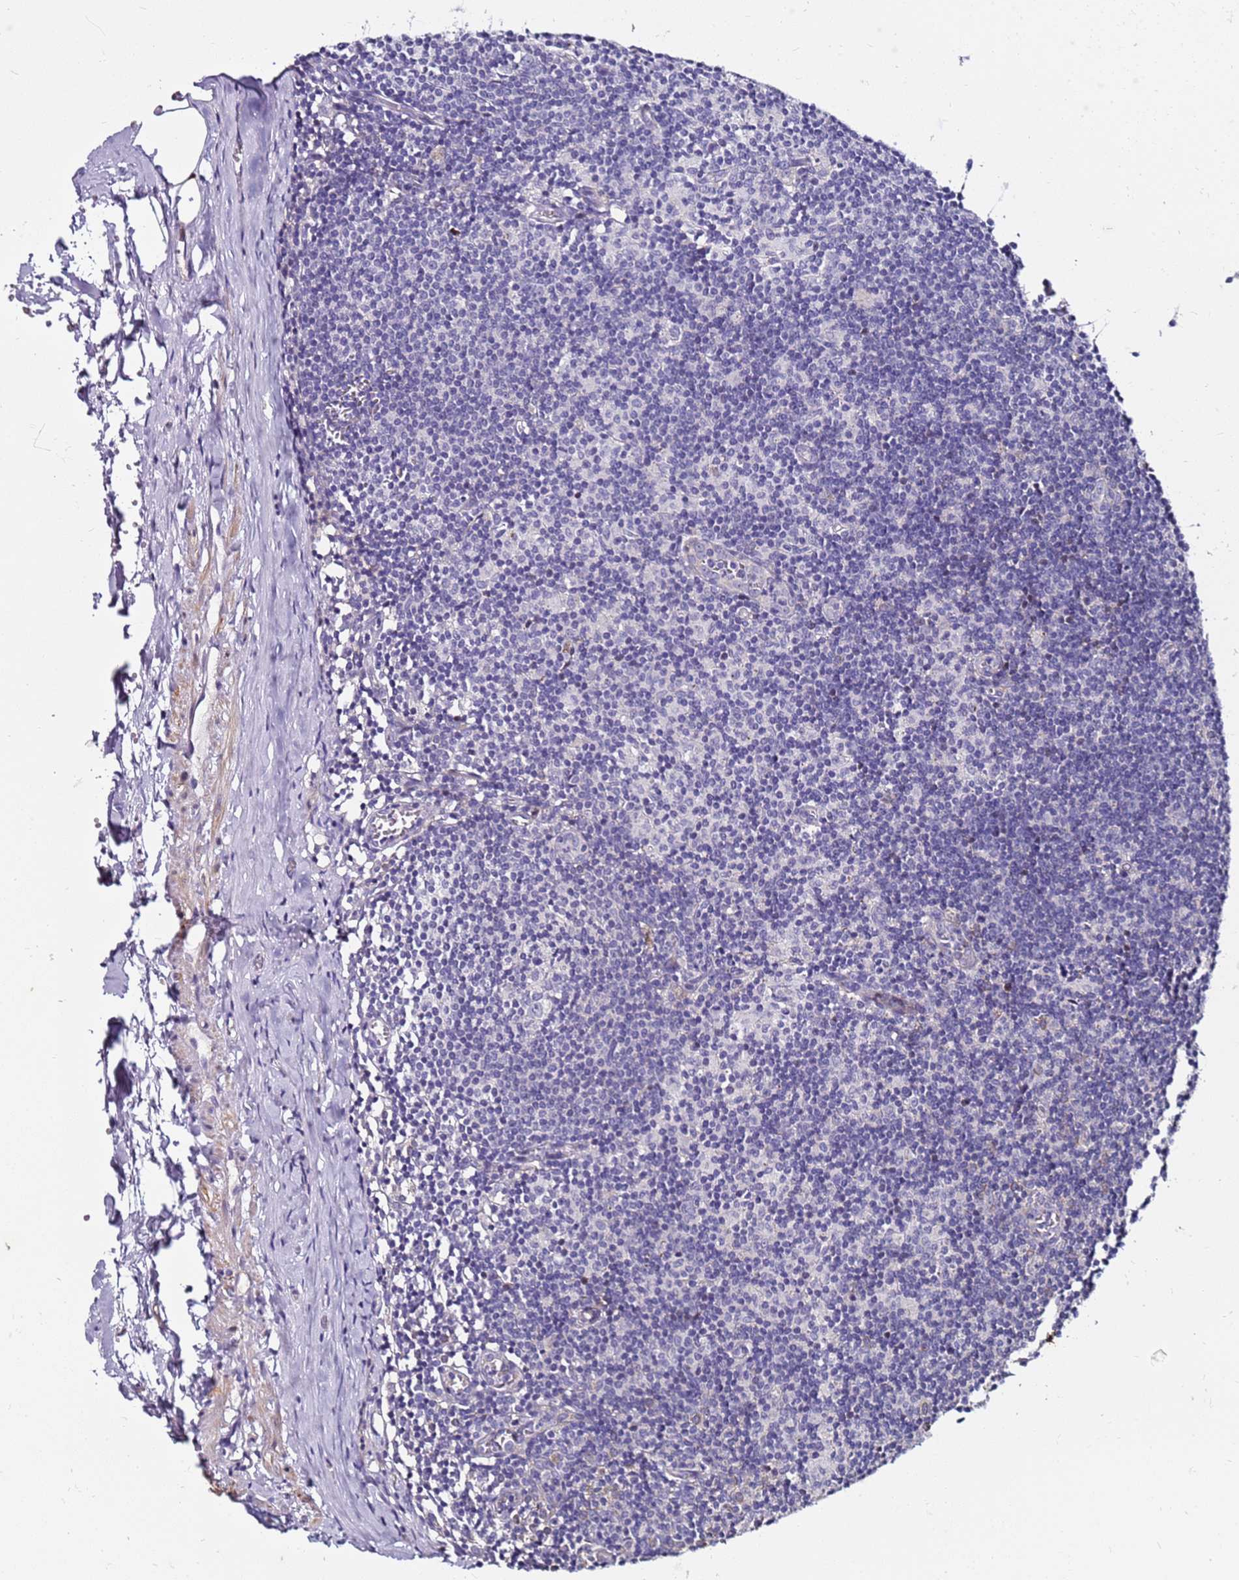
{"staining": {"intensity": "negative", "quantity": "none", "location": "none"}, "tissue": "lymph node", "cell_type": "Germinal center cells", "image_type": "normal", "snomed": [{"axis": "morphology", "description": "Normal tissue, NOS"}, {"axis": "topography", "description": "Lymph node"}], "caption": "Immunohistochemistry (IHC) photomicrograph of unremarkable lymph node: lymph node stained with DAB reveals no significant protein staining in germinal center cells.", "gene": "SRRM5", "patient": {"sex": "female", "age": 42}}